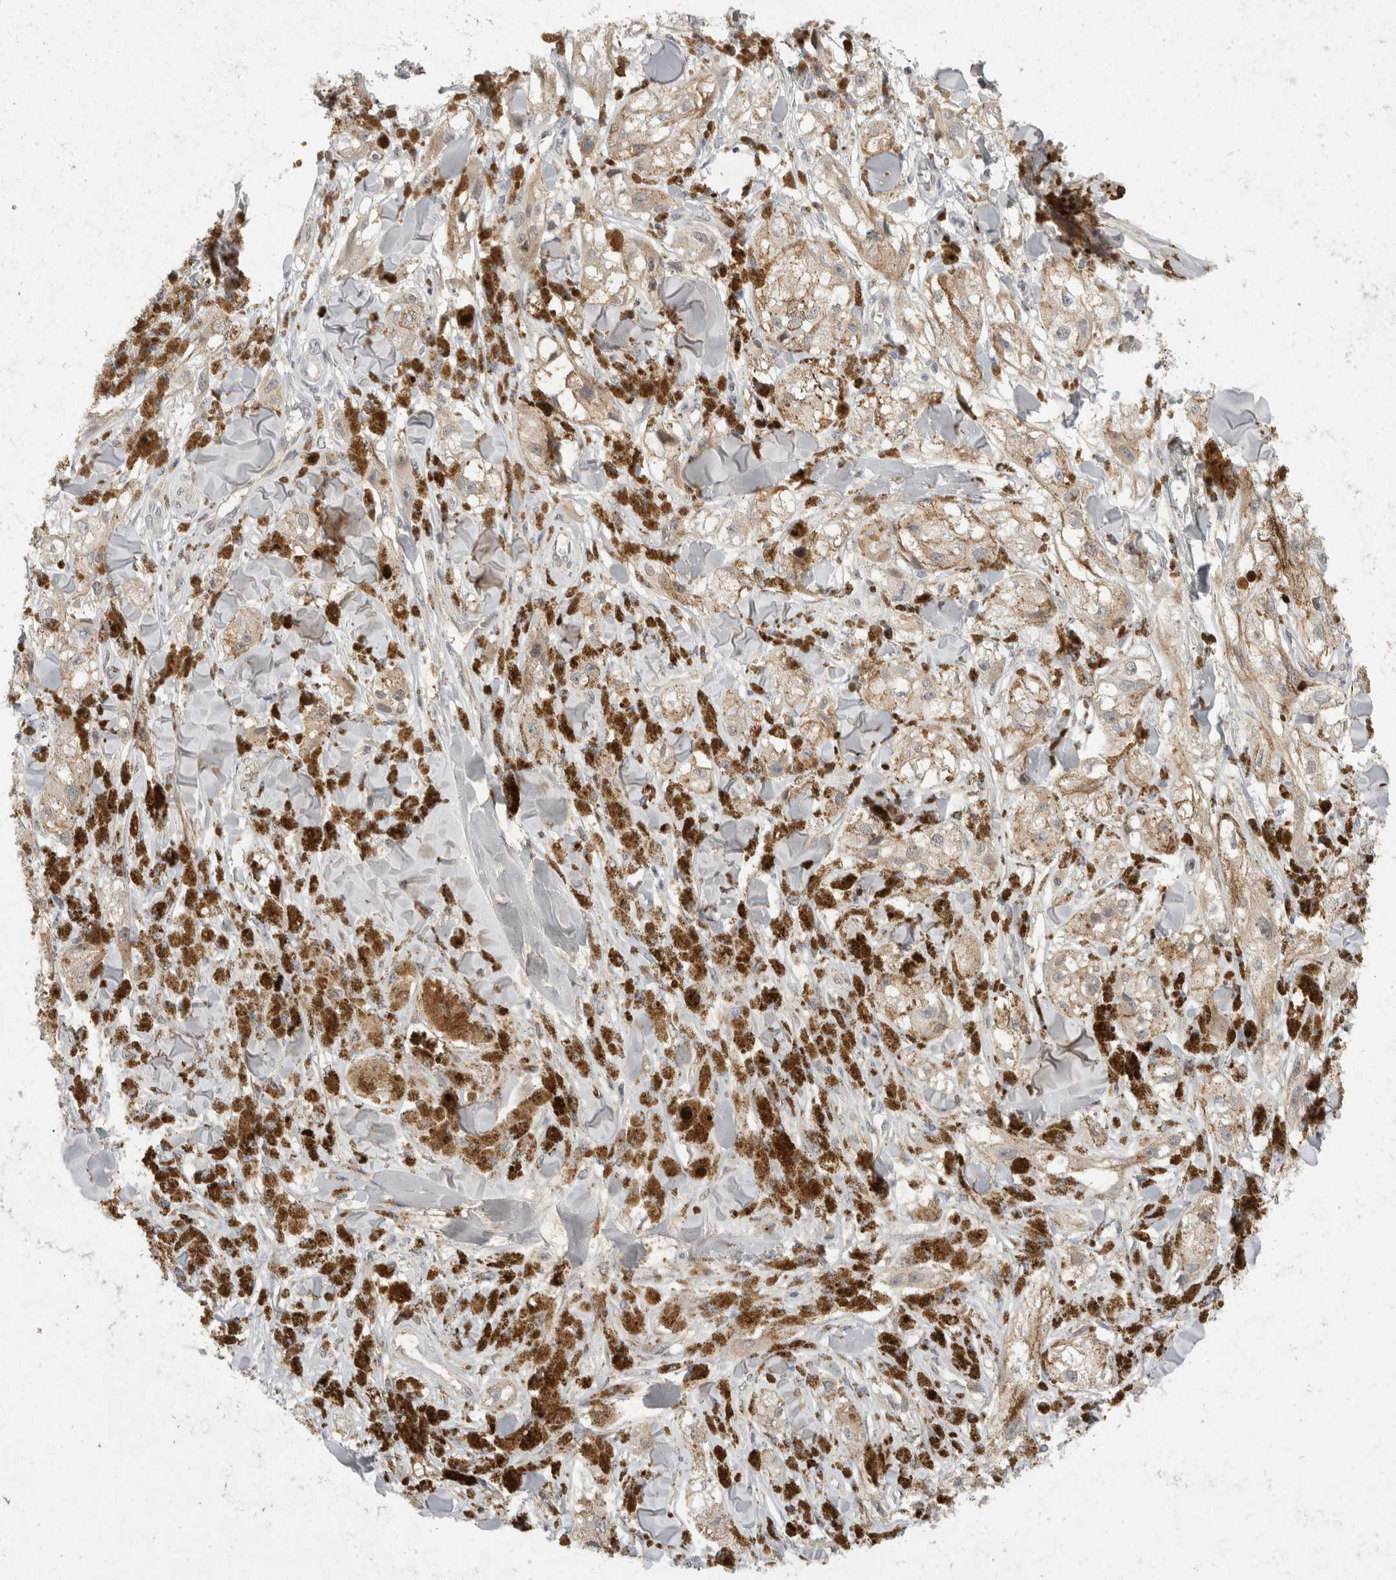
{"staining": {"intensity": "negative", "quantity": "none", "location": "none"}, "tissue": "melanoma", "cell_type": "Tumor cells", "image_type": "cancer", "snomed": [{"axis": "morphology", "description": "Malignant melanoma, NOS"}, {"axis": "topography", "description": "Skin"}], "caption": "Image shows no significant protein staining in tumor cells of malignant melanoma.", "gene": "TOM1L2", "patient": {"sex": "male", "age": 88}}